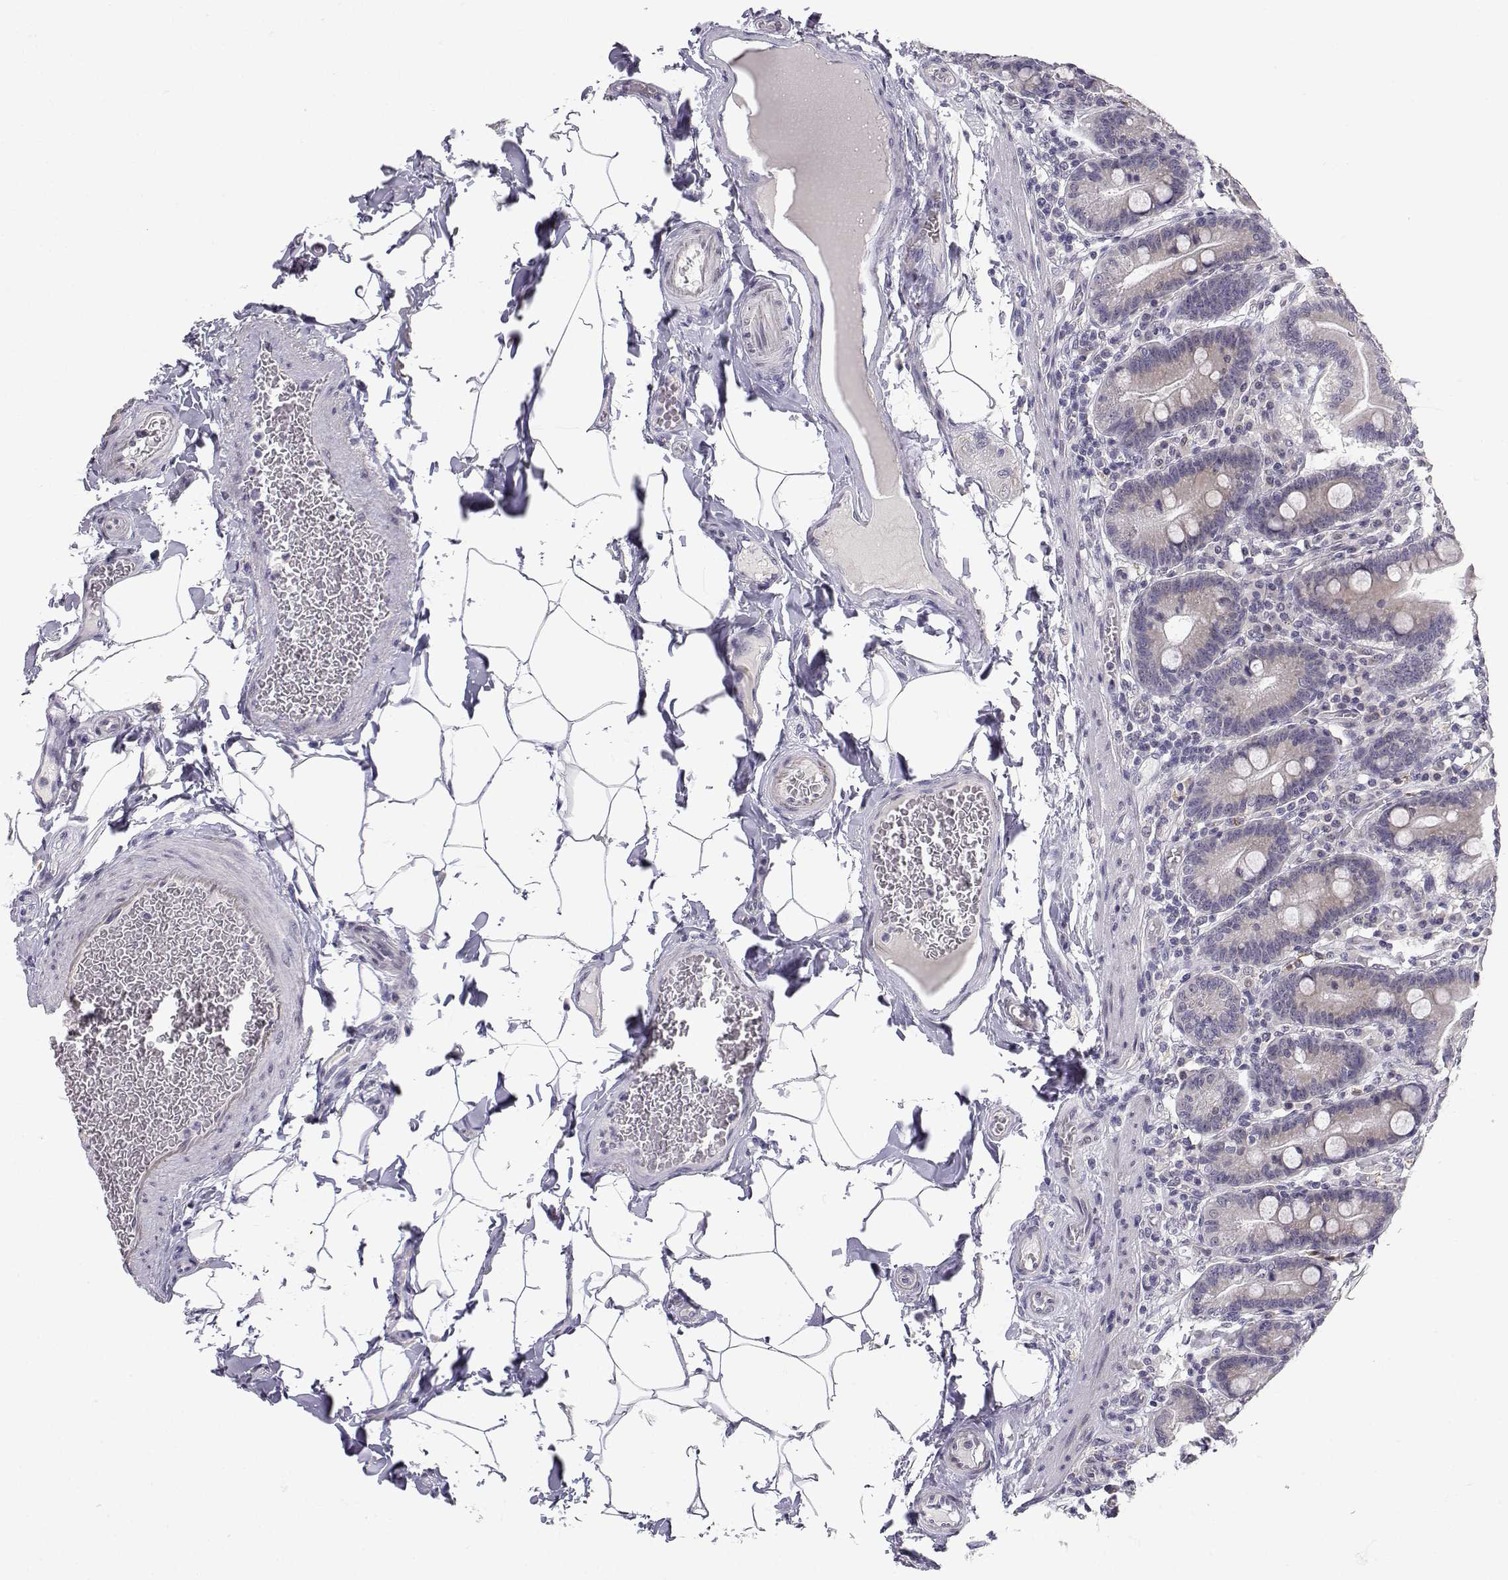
{"staining": {"intensity": "moderate", "quantity": "<25%", "location": "cytoplasmic/membranous"}, "tissue": "small intestine", "cell_type": "Glandular cells", "image_type": "normal", "snomed": [{"axis": "morphology", "description": "Normal tissue, NOS"}, {"axis": "topography", "description": "Small intestine"}], "caption": "Protein expression by immunohistochemistry reveals moderate cytoplasmic/membranous staining in approximately <25% of glandular cells in unremarkable small intestine. The protein is stained brown, and the nuclei are stained in blue (DAB IHC with brightfield microscopy, high magnification).", "gene": "SLC6A3", "patient": {"sex": "male", "age": 37}}